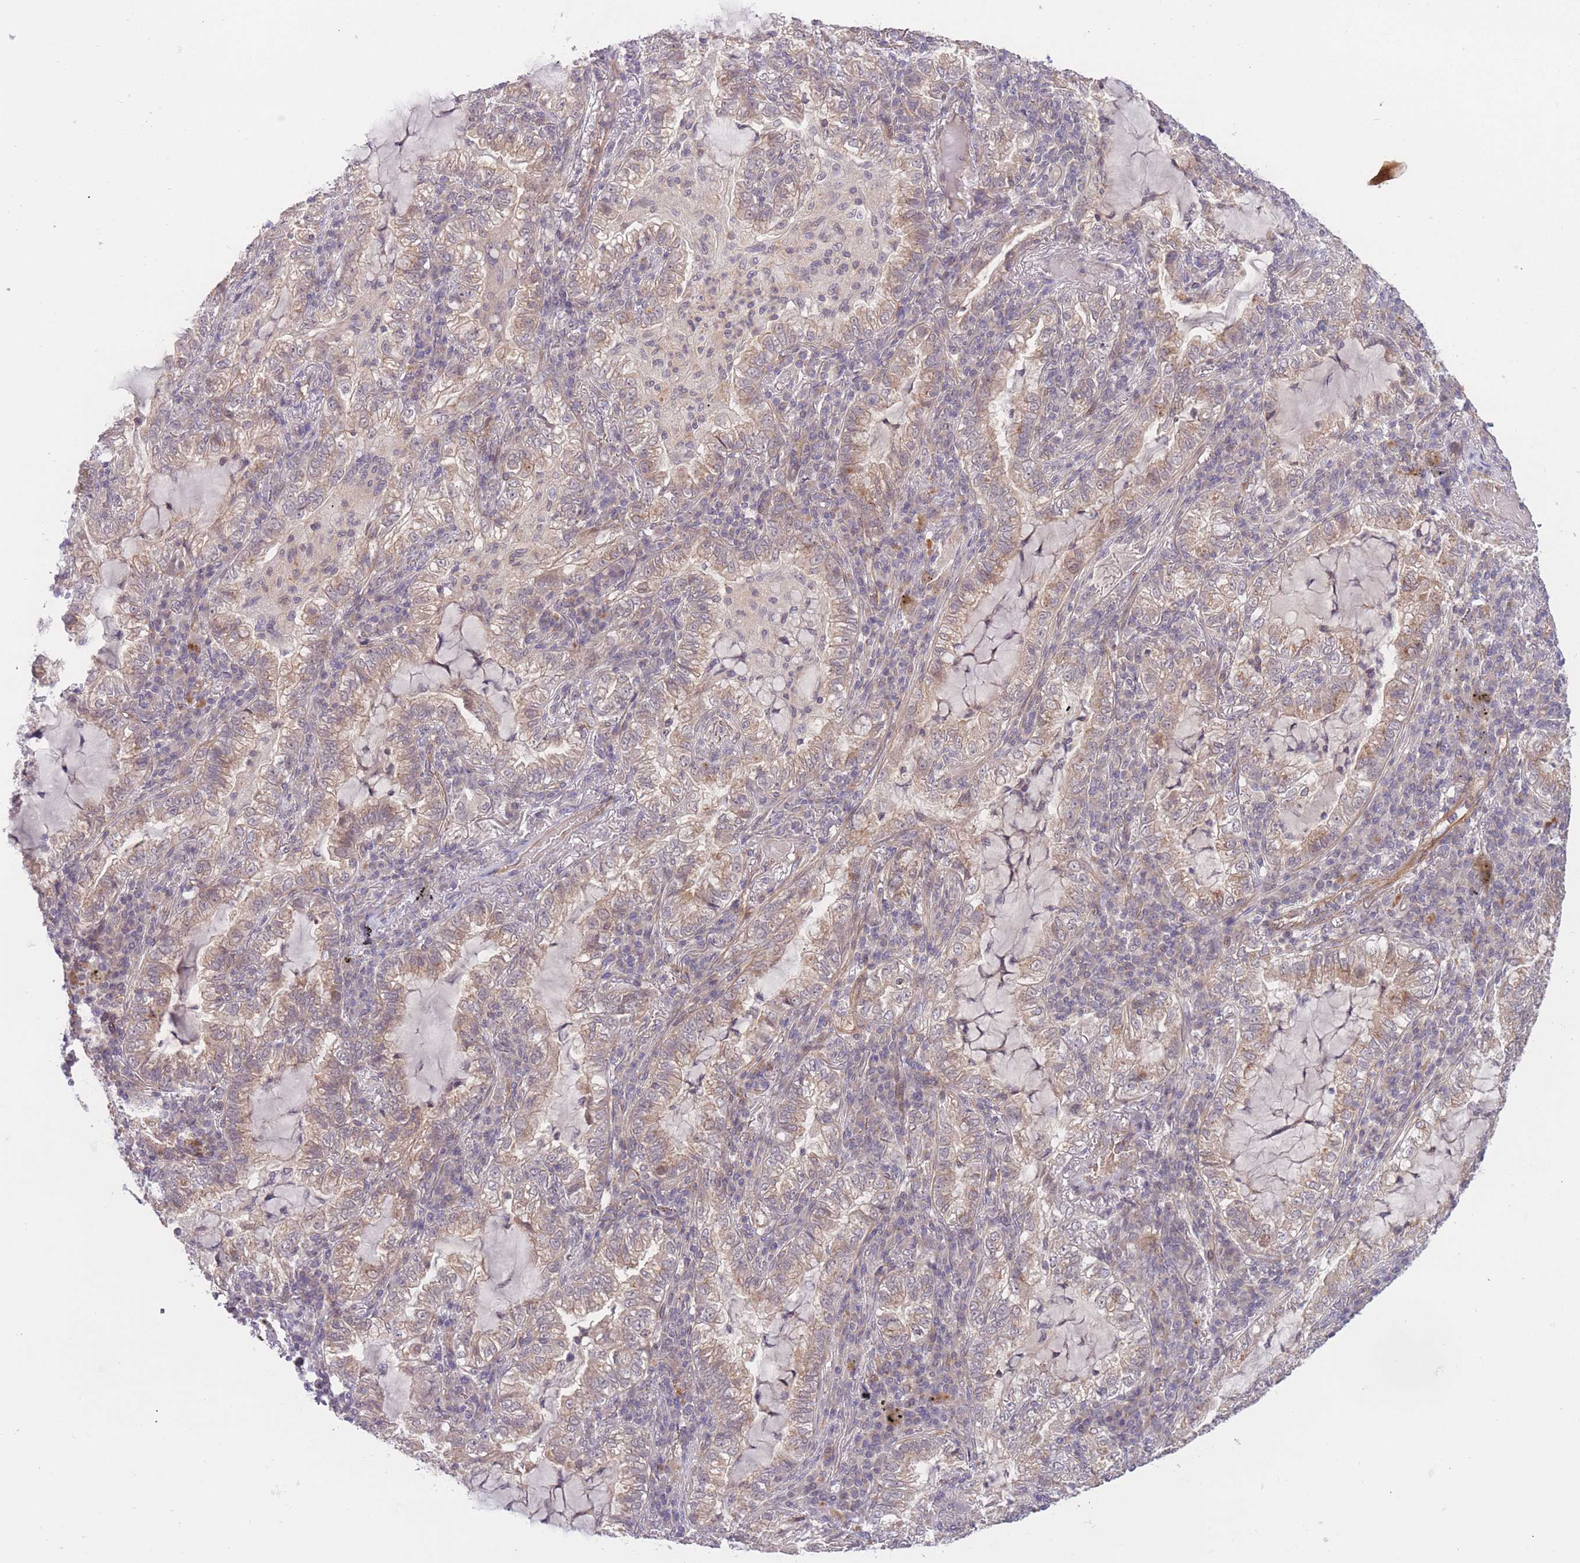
{"staining": {"intensity": "weak", "quantity": ">75%", "location": "cytoplasmic/membranous"}, "tissue": "lung cancer", "cell_type": "Tumor cells", "image_type": "cancer", "snomed": [{"axis": "morphology", "description": "Adenocarcinoma, NOS"}, {"axis": "topography", "description": "Lung"}], "caption": "A micrograph of lung cancer (adenocarcinoma) stained for a protein demonstrates weak cytoplasmic/membranous brown staining in tumor cells. (Brightfield microscopy of DAB IHC at high magnification).", "gene": "FUT5", "patient": {"sex": "female", "age": 73}}